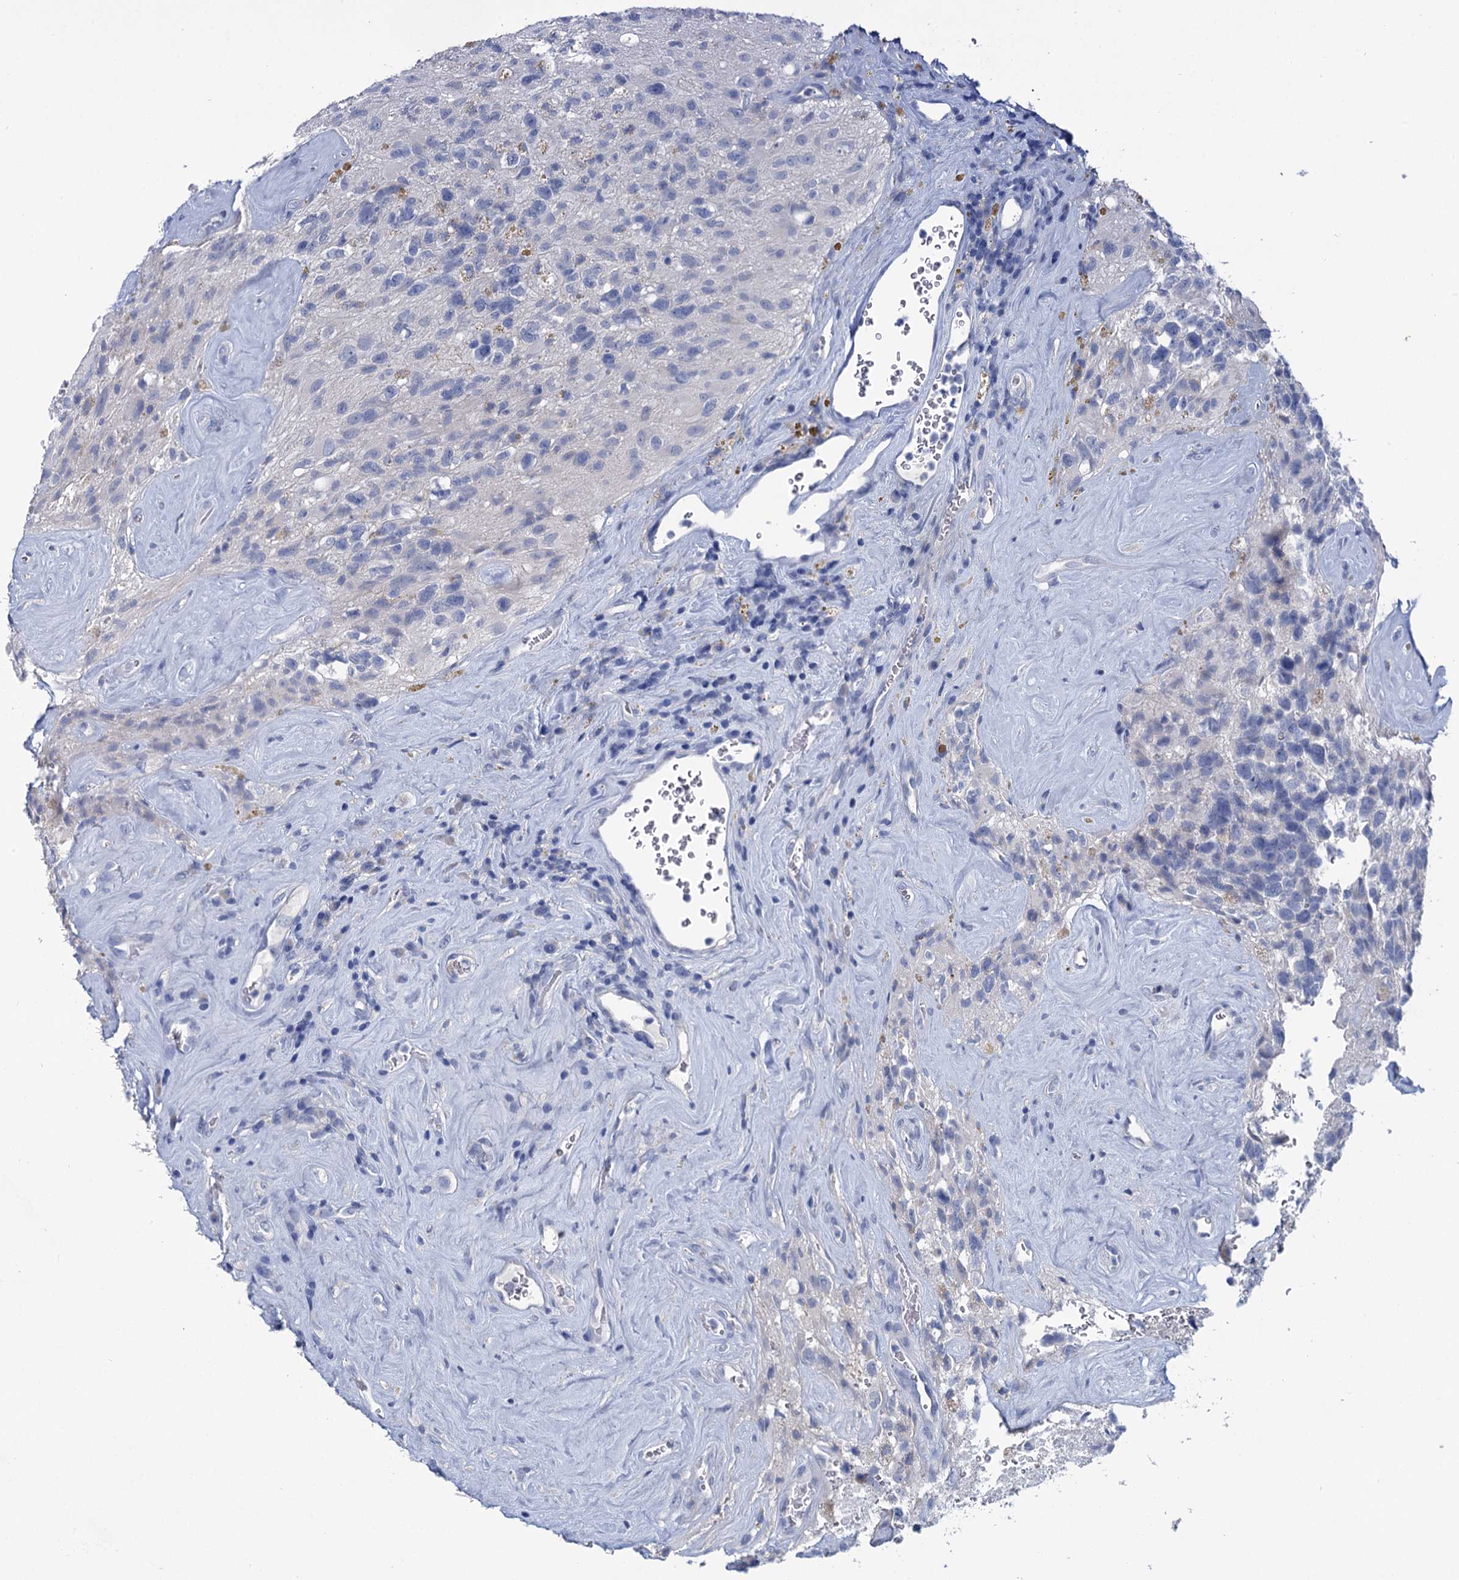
{"staining": {"intensity": "negative", "quantity": "none", "location": "none"}, "tissue": "glioma", "cell_type": "Tumor cells", "image_type": "cancer", "snomed": [{"axis": "morphology", "description": "Glioma, malignant, High grade"}, {"axis": "topography", "description": "Brain"}], "caption": "IHC image of neoplastic tissue: human malignant glioma (high-grade) stained with DAB (3,3'-diaminobenzidine) displays no significant protein positivity in tumor cells.", "gene": "ANKRD42", "patient": {"sex": "male", "age": 69}}